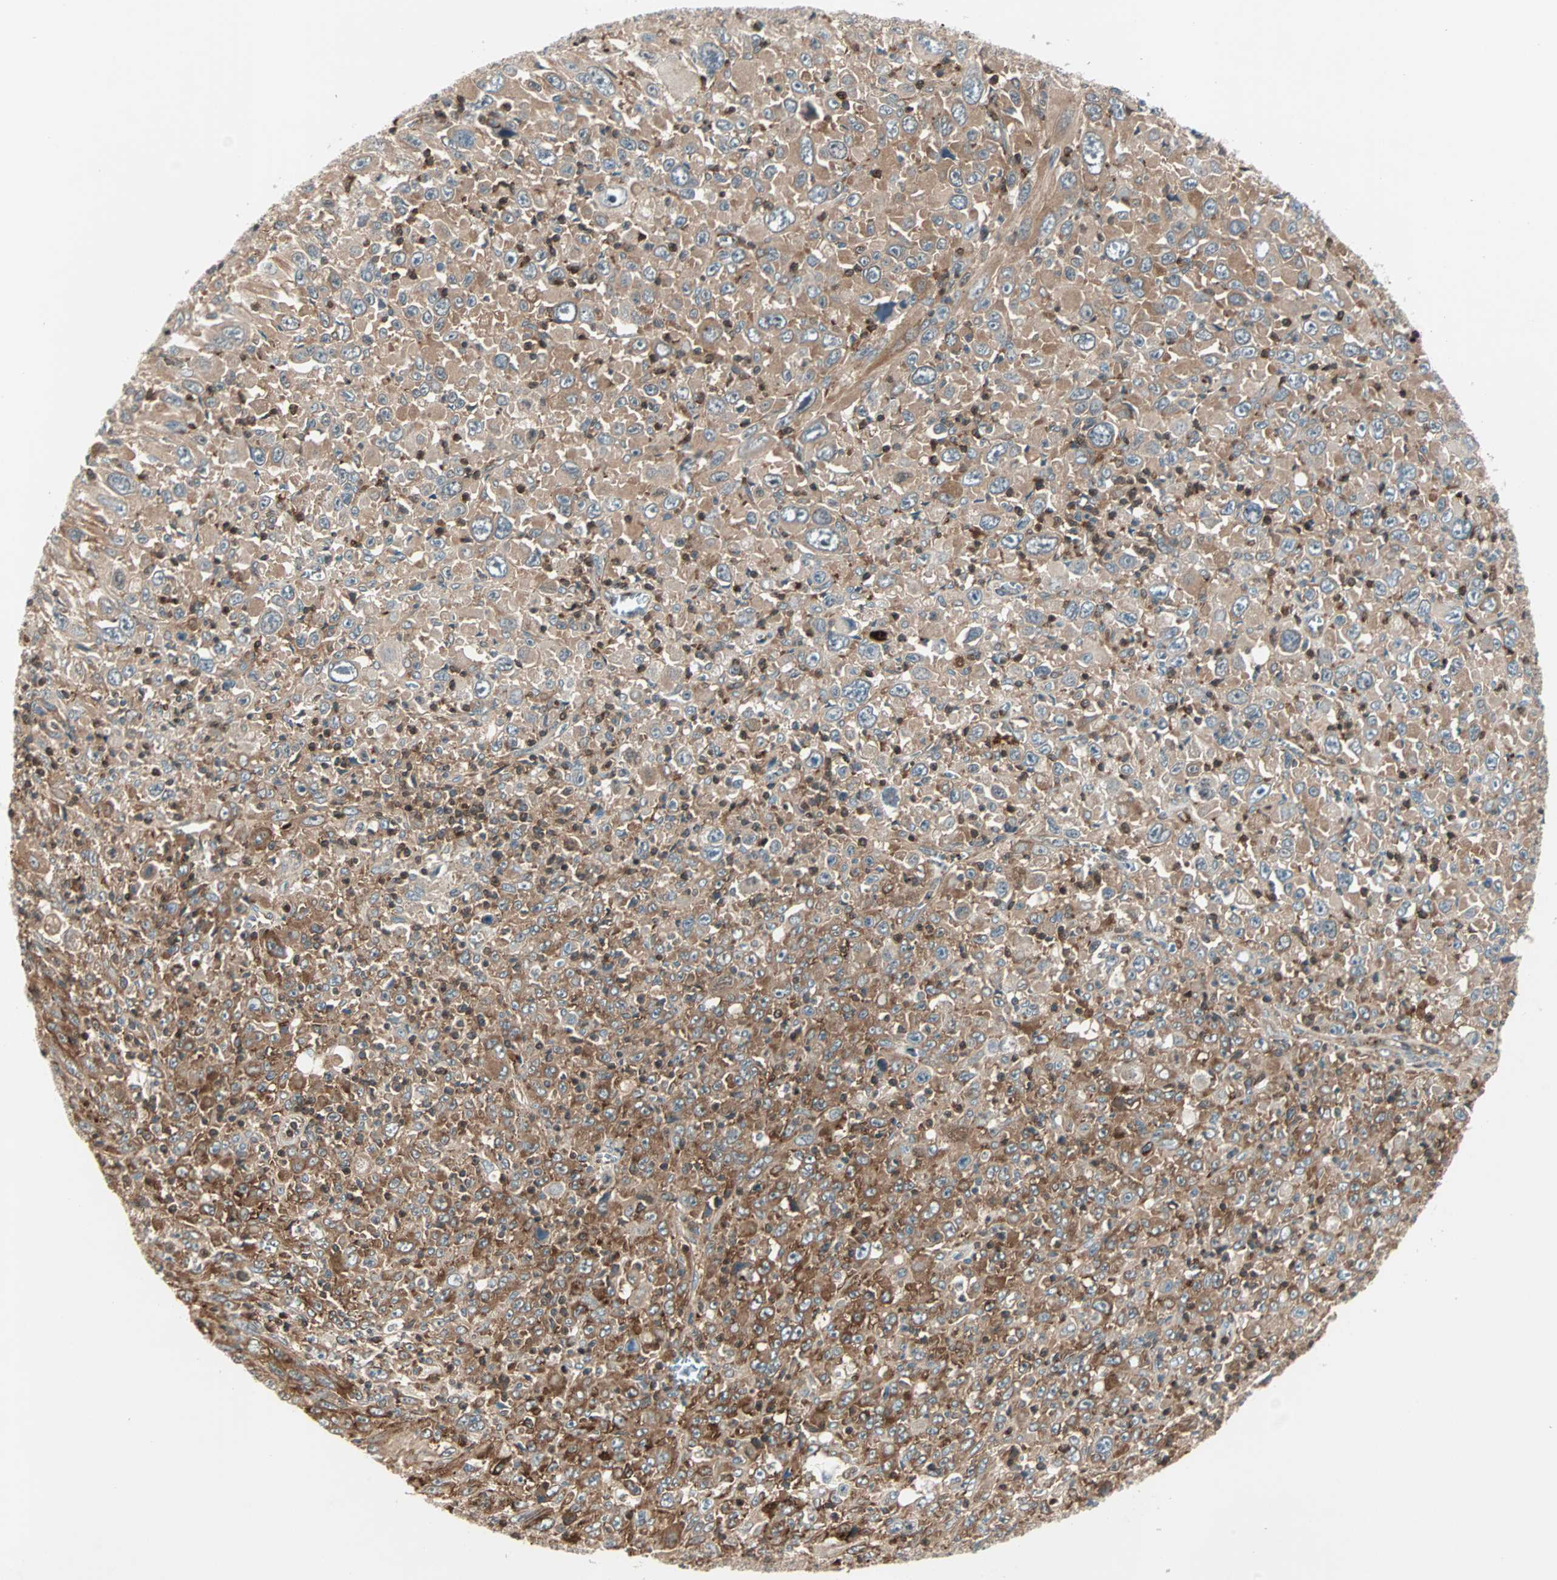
{"staining": {"intensity": "moderate", "quantity": ">75%", "location": "cytoplasmic/membranous"}, "tissue": "melanoma", "cell_type": "Tumor cells", "image_type": "cancer", "snomed": [{"axis": "morphology", "description": "Malignant melanoma, Metastatic site"}, {"axis": "topography", "description": "Skin"}], "caption": "This image shows immunohistochemistry staining of human malignant melanoma (metastatic site), with medium moderate cytoplasmic/membranous positivity in about >75% of tumor cells.", "gene": "TEC", "patient": {"sex": "female", "age": 56}}